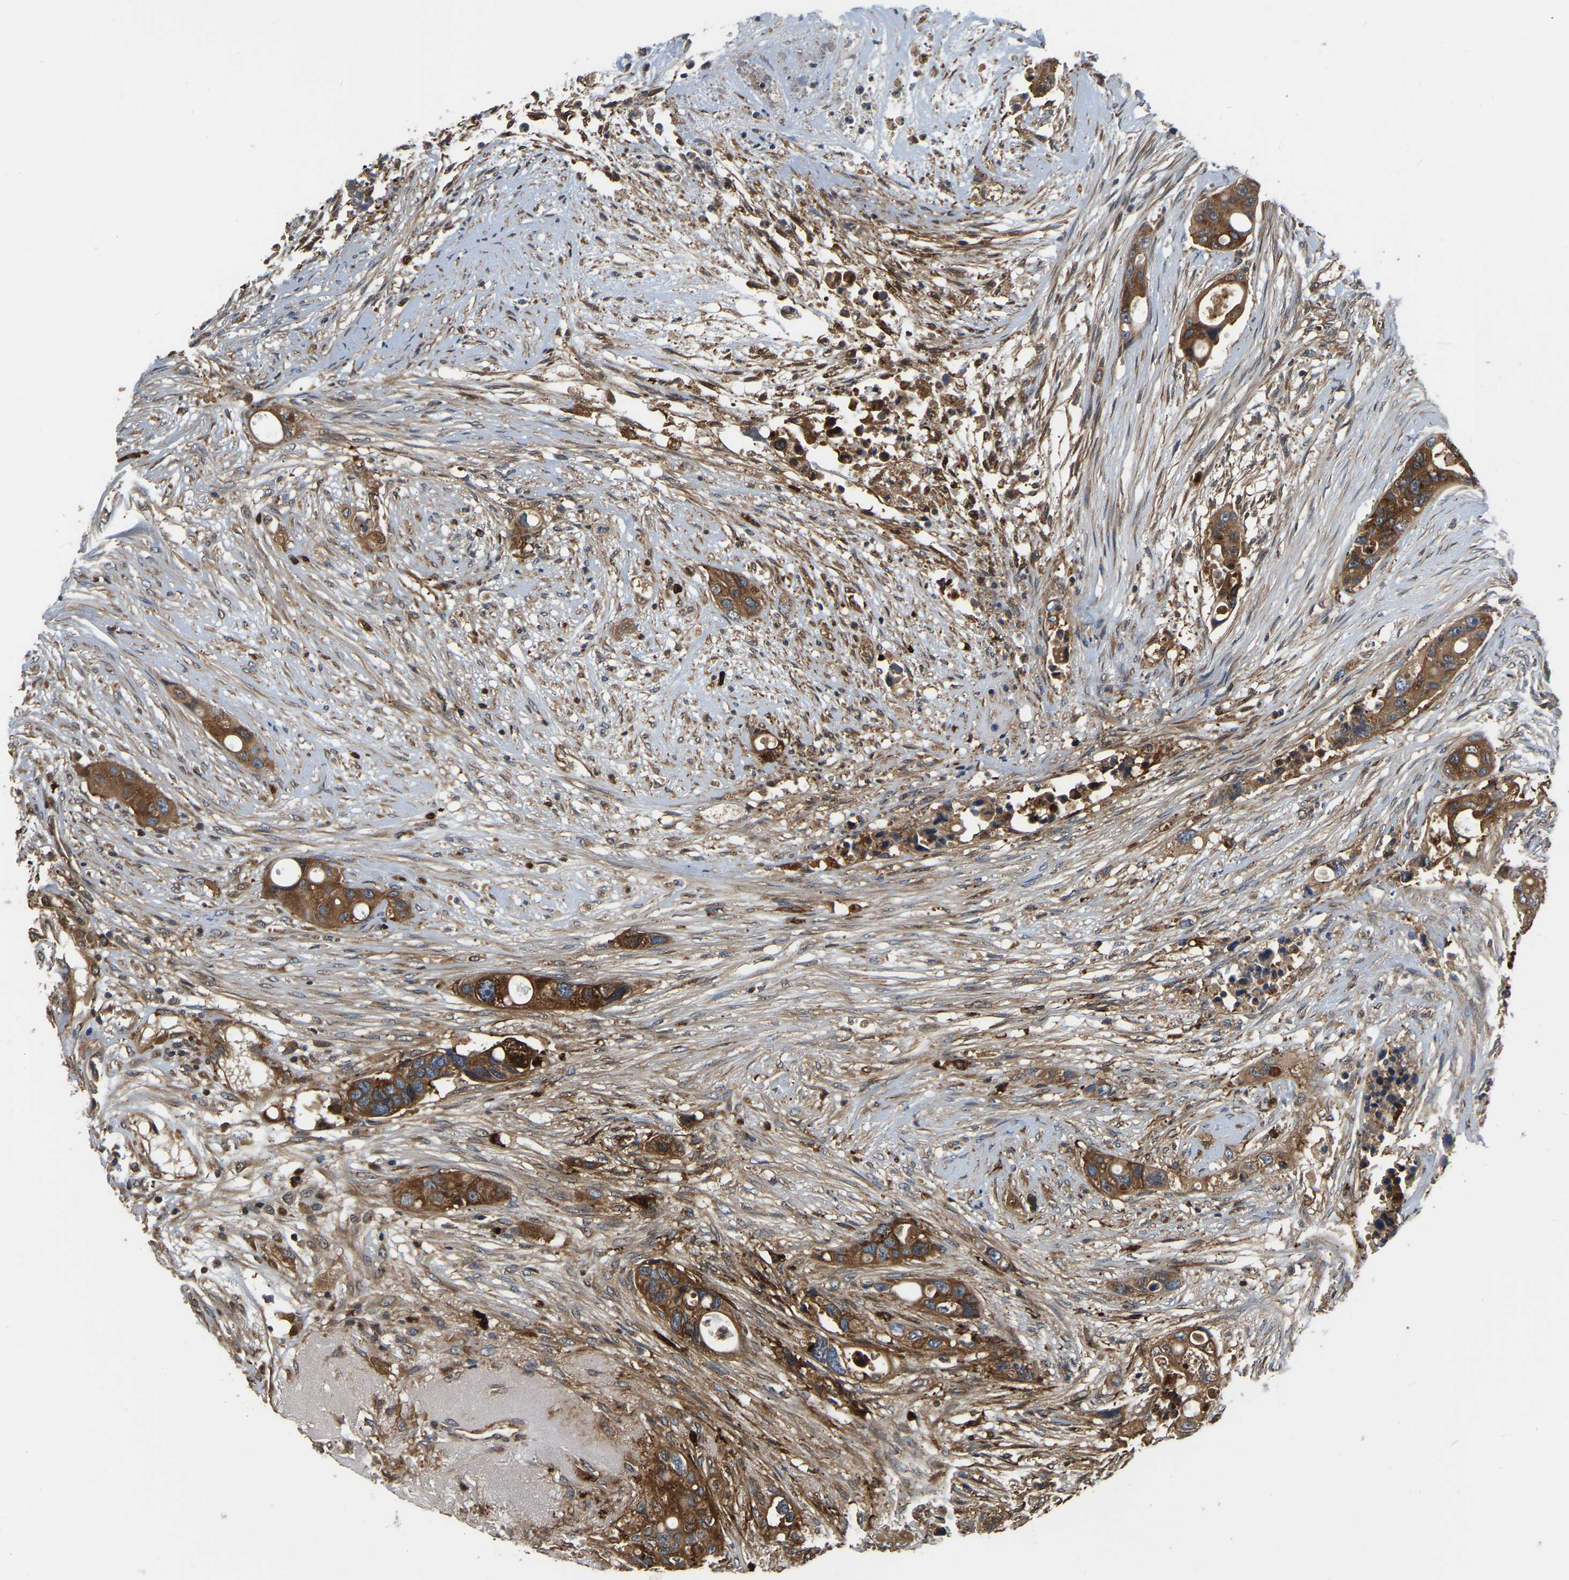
{"staining": {"intensity": "strong", "quantity": ">75%", "location": "cytoplasmic/membranous"}, "tissue": "colorectal cancer", "cell_type": "Tumor cells", "image_type": "cancer", "snomed": [{"axis": "morphology", "description": "Adenocarcinoma, NOS"}, {"axis": "topography", "description": "Colon"}], "caption": "Human colorectal cancer (adenocarcinoma) stained with a protein marker displays strong staining in tumor cells.", "gene": "GARS1", "patient": {"sex": "female", "age": 57}}